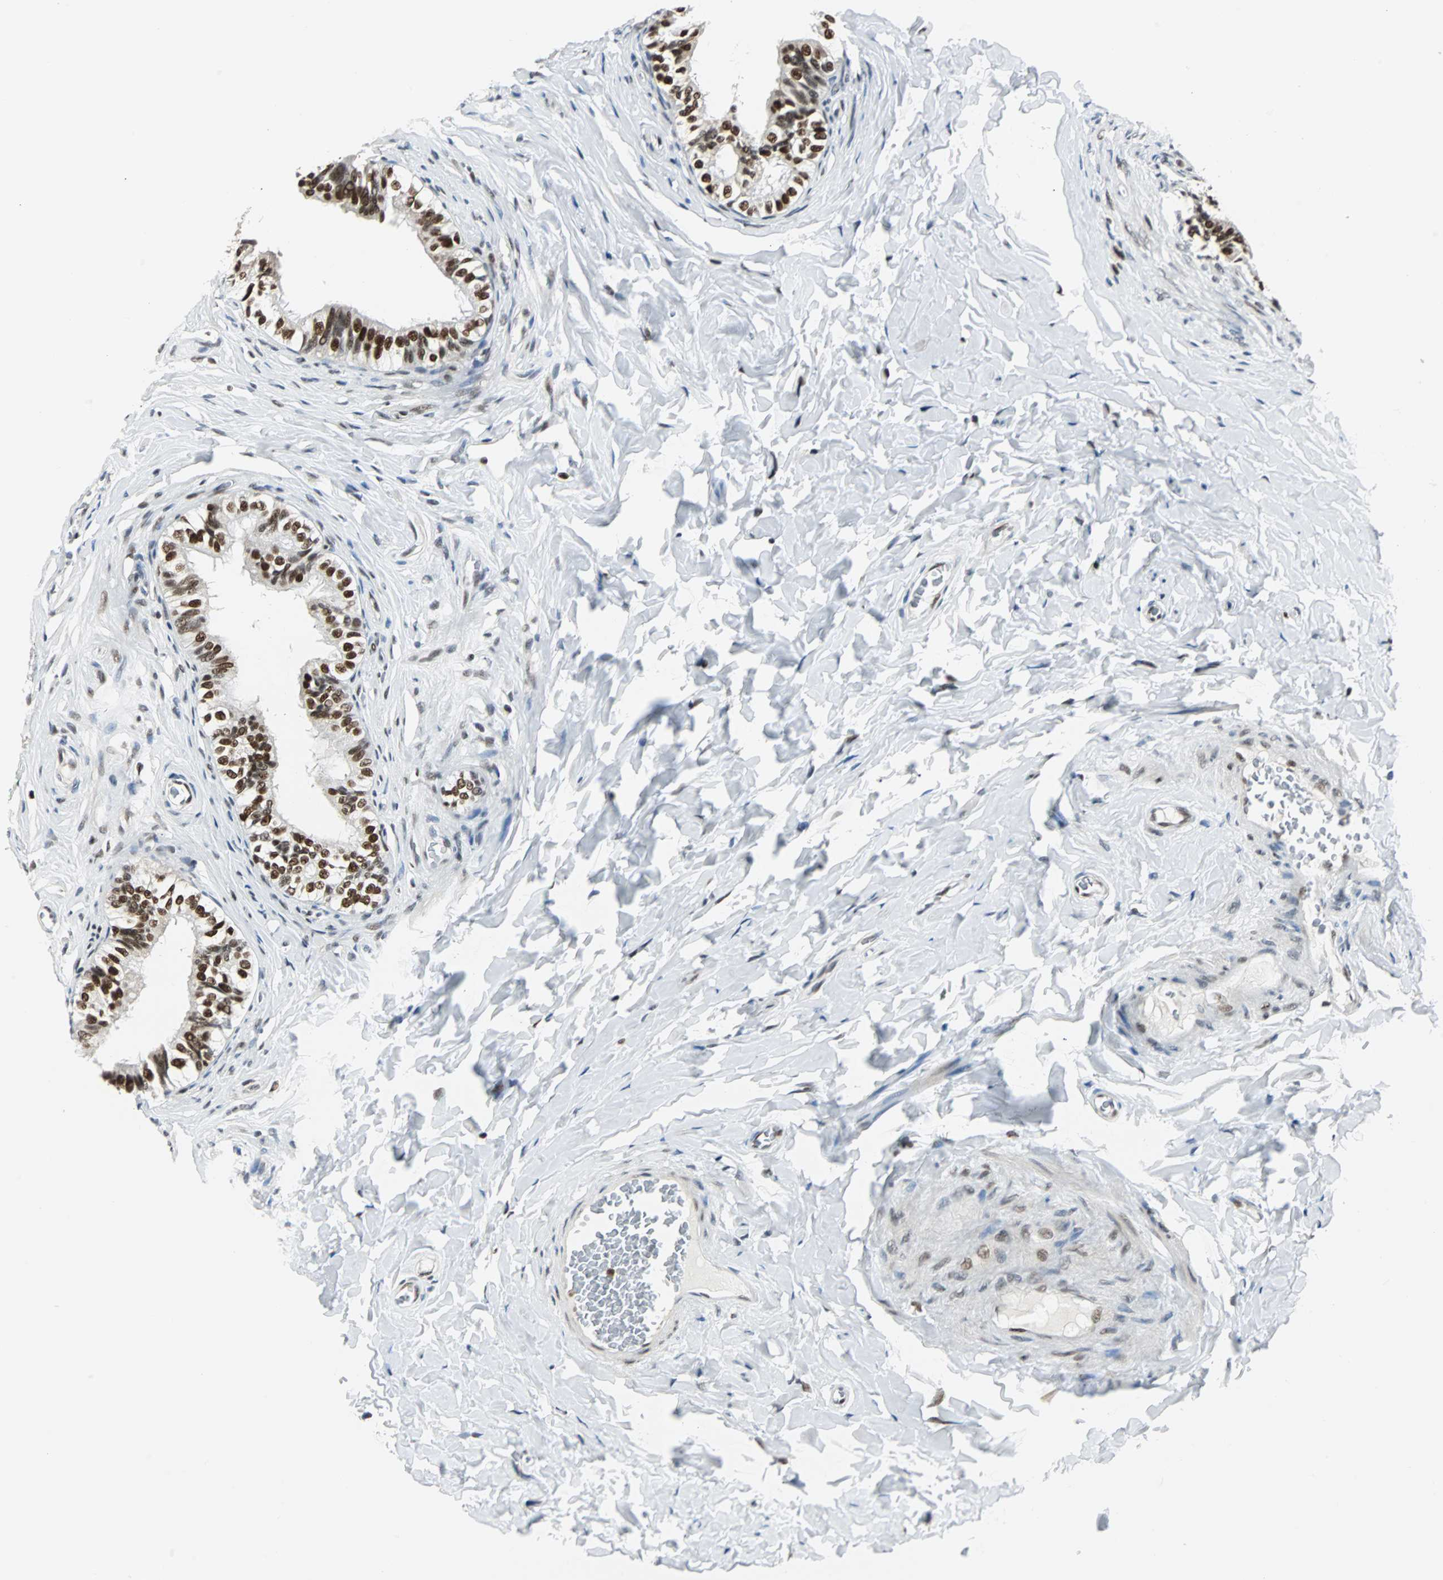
{"staining": {"intensity": "strong", "quantity": ">75%", "location": "nuclear"}, "tissue": "epididymis", "cell_type": "Glandular cells", "image_type": "normal", "snomed": [{"axis": "morphology", "description": "Normal tissue, NOS"}, {"axis": "topography", "description": "Soft tissue"}, {"axis": "topography", "description": "Epididymis"}], "caption": "Protein expression analysis of normal human epididymis reveals strong nuclear expression in about >75% of glandular cells. Using DAB (brown) and hematoxylin (blue) stains, captured at high magnification using brightfield microscopy.", "gene": "XRCC4", "patient": {"sex": "male", "age": 26}}